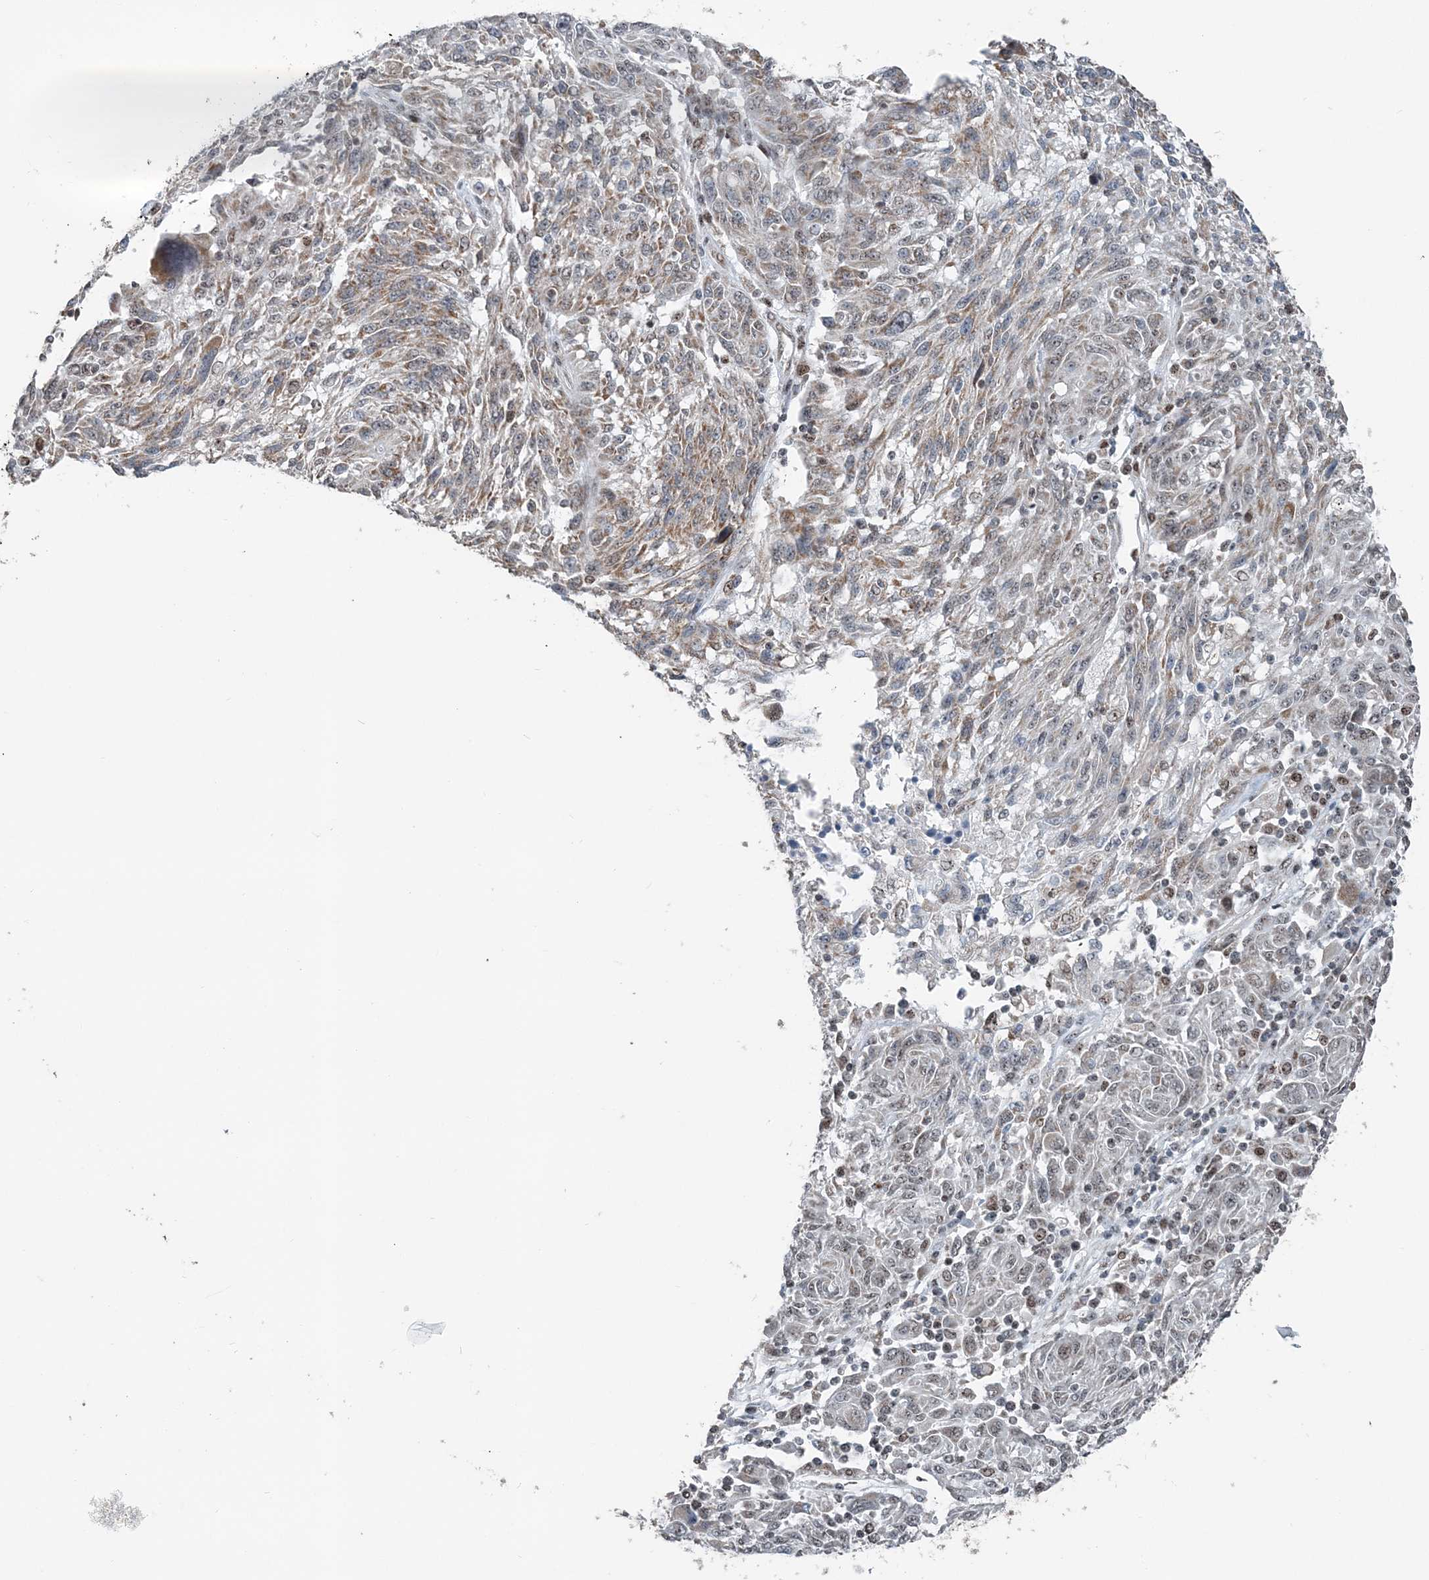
{"staining": {"intensity": "moderate", "quantity": ">75%", "location": "cytoplasmic/membranous"}, "tissue": "melanoma", "cell_type": "Tumor cells", "image_type": "cancer", "snomed": [{"axis": "morphology", "description": "Malignant melanoma, NOS"}, {"axis": "topography", "description": "Skin"}], "caption": "Melanoma stained with DAB IHC displays medium levels of moderate cytoplasmic/membranous expression in approximately >75% of tumor cells.", "gene": "SUCLG1", "patient": {"sex": "male", "age": 53}}